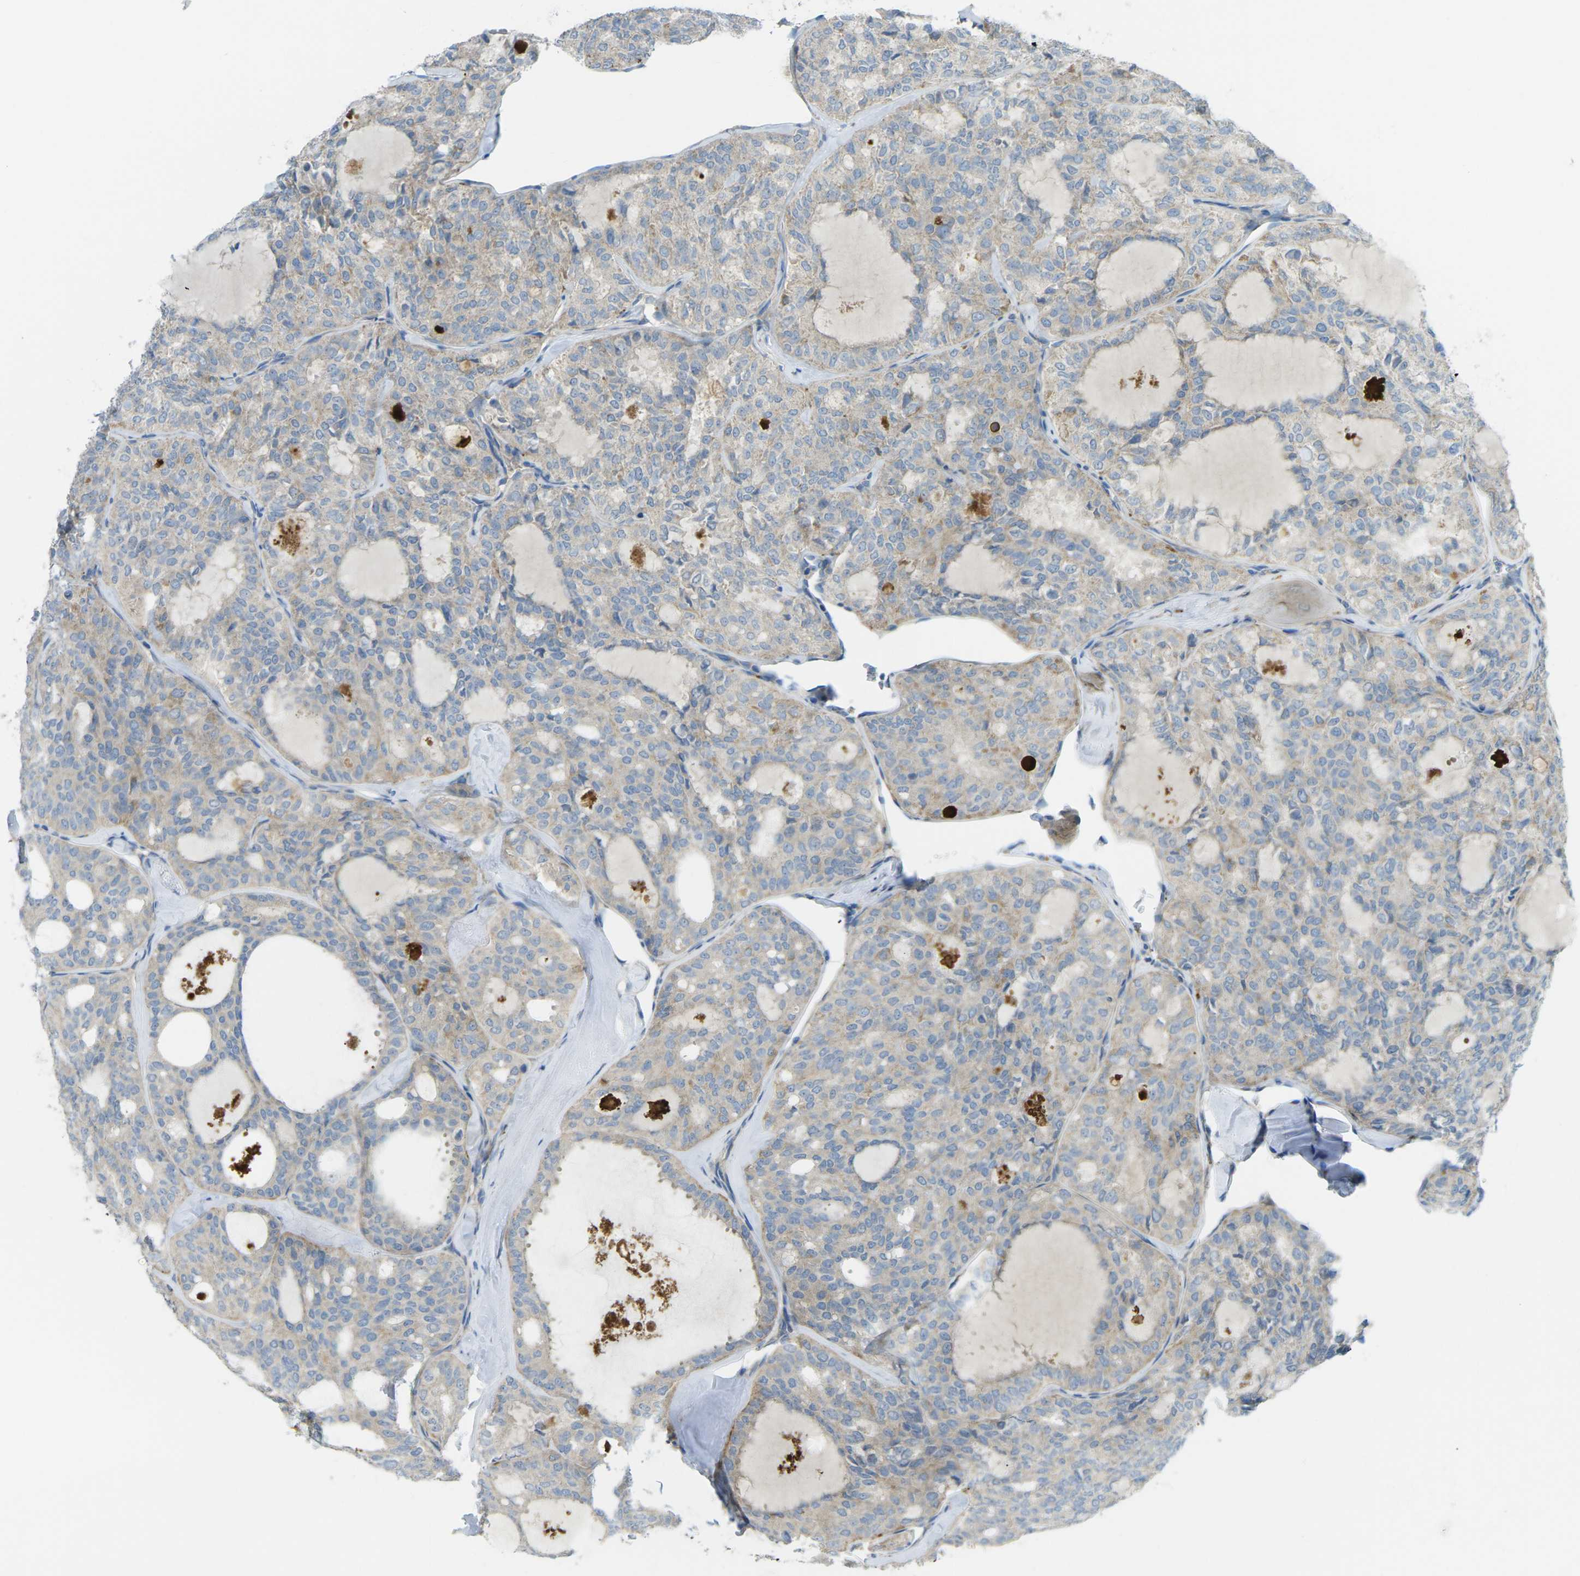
{"staining": {"intensity": "weak", "quantity": "25%-75%", "location": "cytoplasmic/membranous"}, "tissue": "thyroid cancer", "cell_type": "Tumor cells", "image_type": "cancer", "snomed": [{"axis": "morphology", "description": "Follicular adenoma carcinoma, NOS"}, {"axis": "topography", "description": "Thyroid gland"}], "caption": "An image of follicular adenoma carcinoma (thyroid) stained for a protein displays weak cytoplasmic/membranous brown staining in tumor cells.", "gene": "MYLK4", "patient": {"sex": "male", "age": 75}}